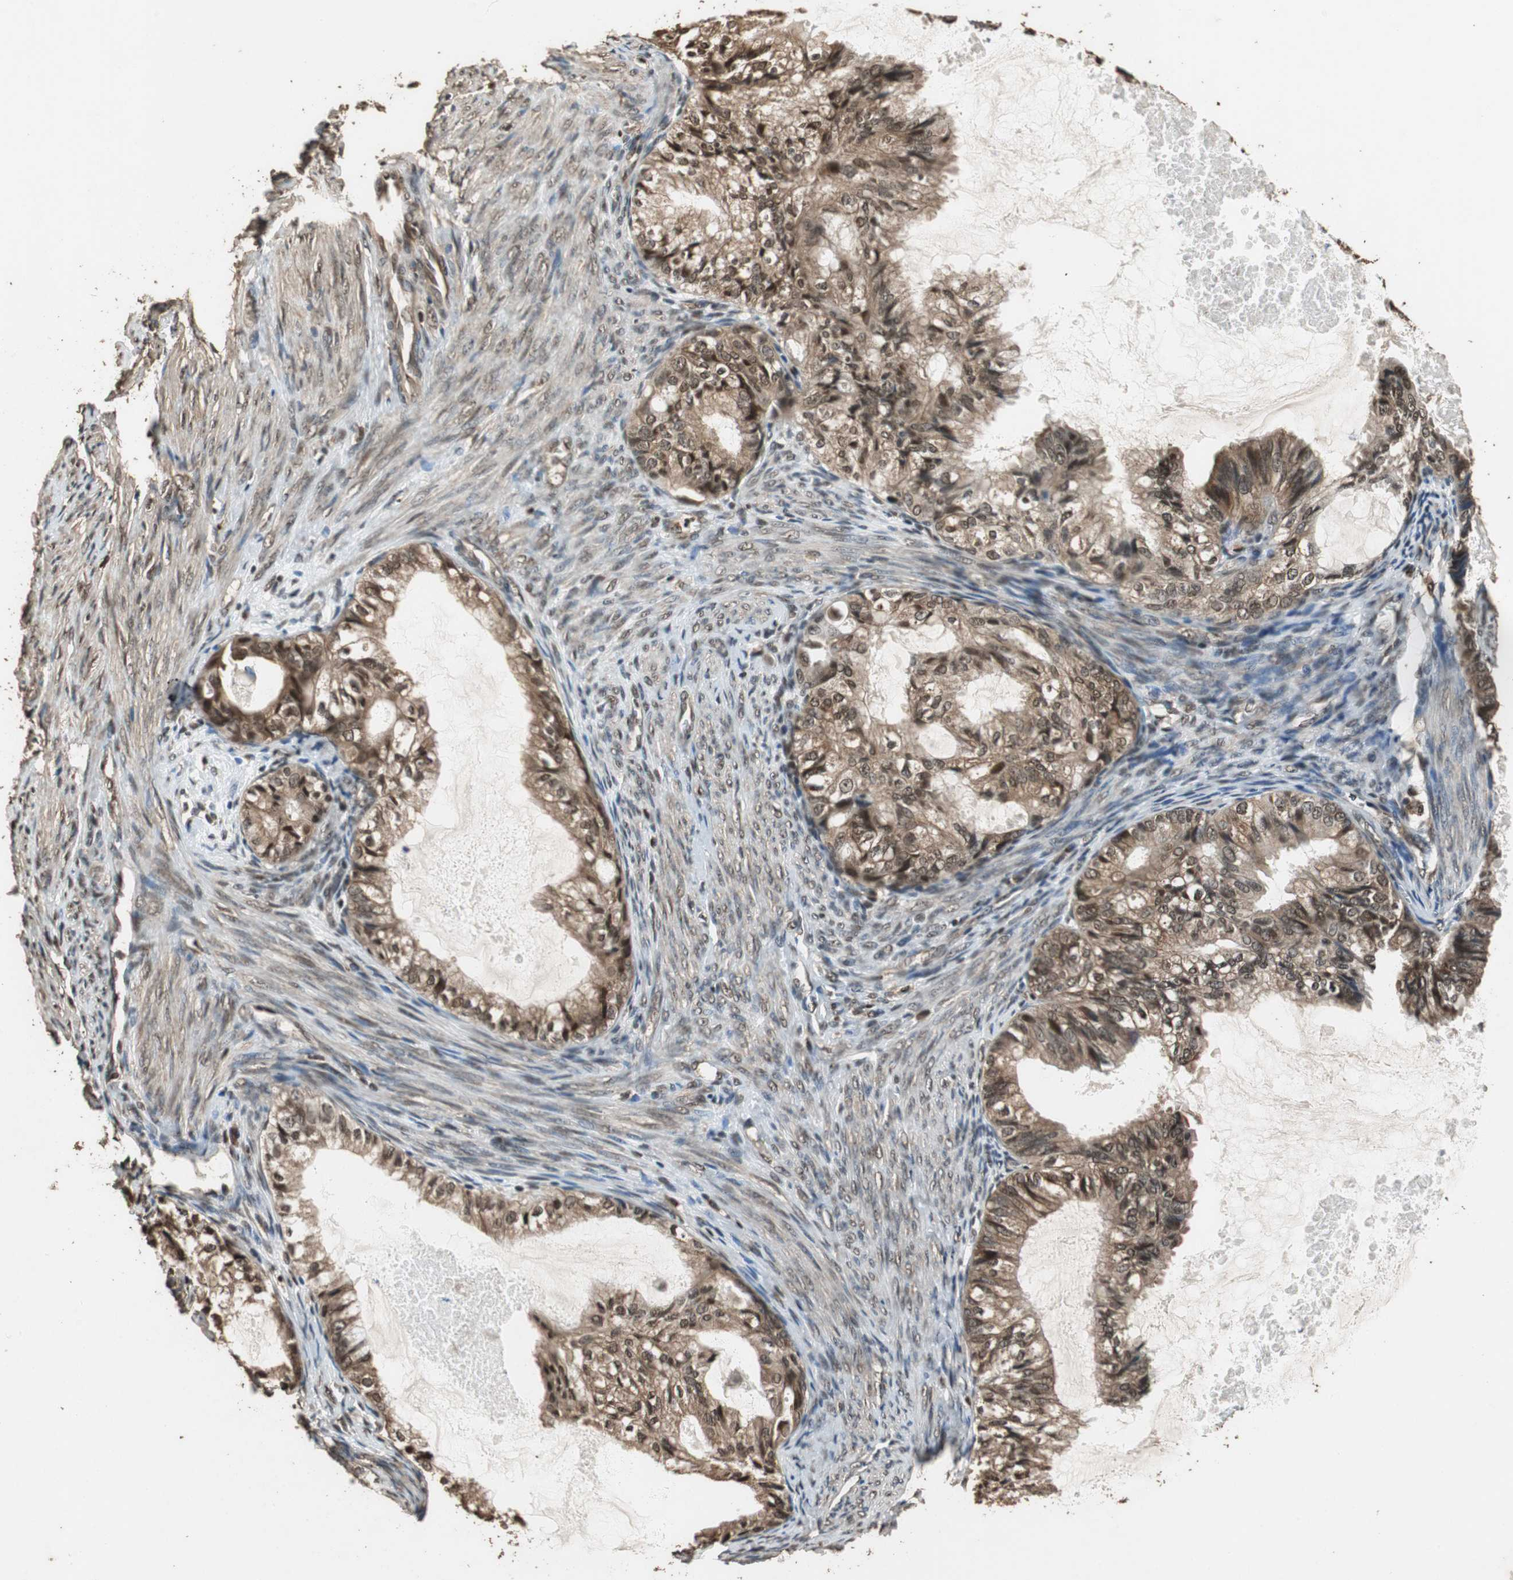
{"staining": {"intensity": "strong", "quantity": ">75%", "location": "cytoplasmic/membranous,nuclear"}, "tissue": "cervical cancer", "cell_type": "Tumor cells", "image_type": "cancer", "snomed": [{"axis": "morphology", "description": "Normal tissue, NOS"}, {"axis": "morphology", "description": "Adenocarcinoma, NOS"}, {"axis": "topography", "description": "Cervix"}, {"axis": "topography", "description": "Endometrium"}], "caption": "Protein staining of cervical cancer (adenocarcinoma) tissue exhibits strong cytoplasmic/membranous and nuclear positivity in approximately >75% of tumor cells.", "gene": "ZNF18", "patient": {"sex": "female", "age": 86}}